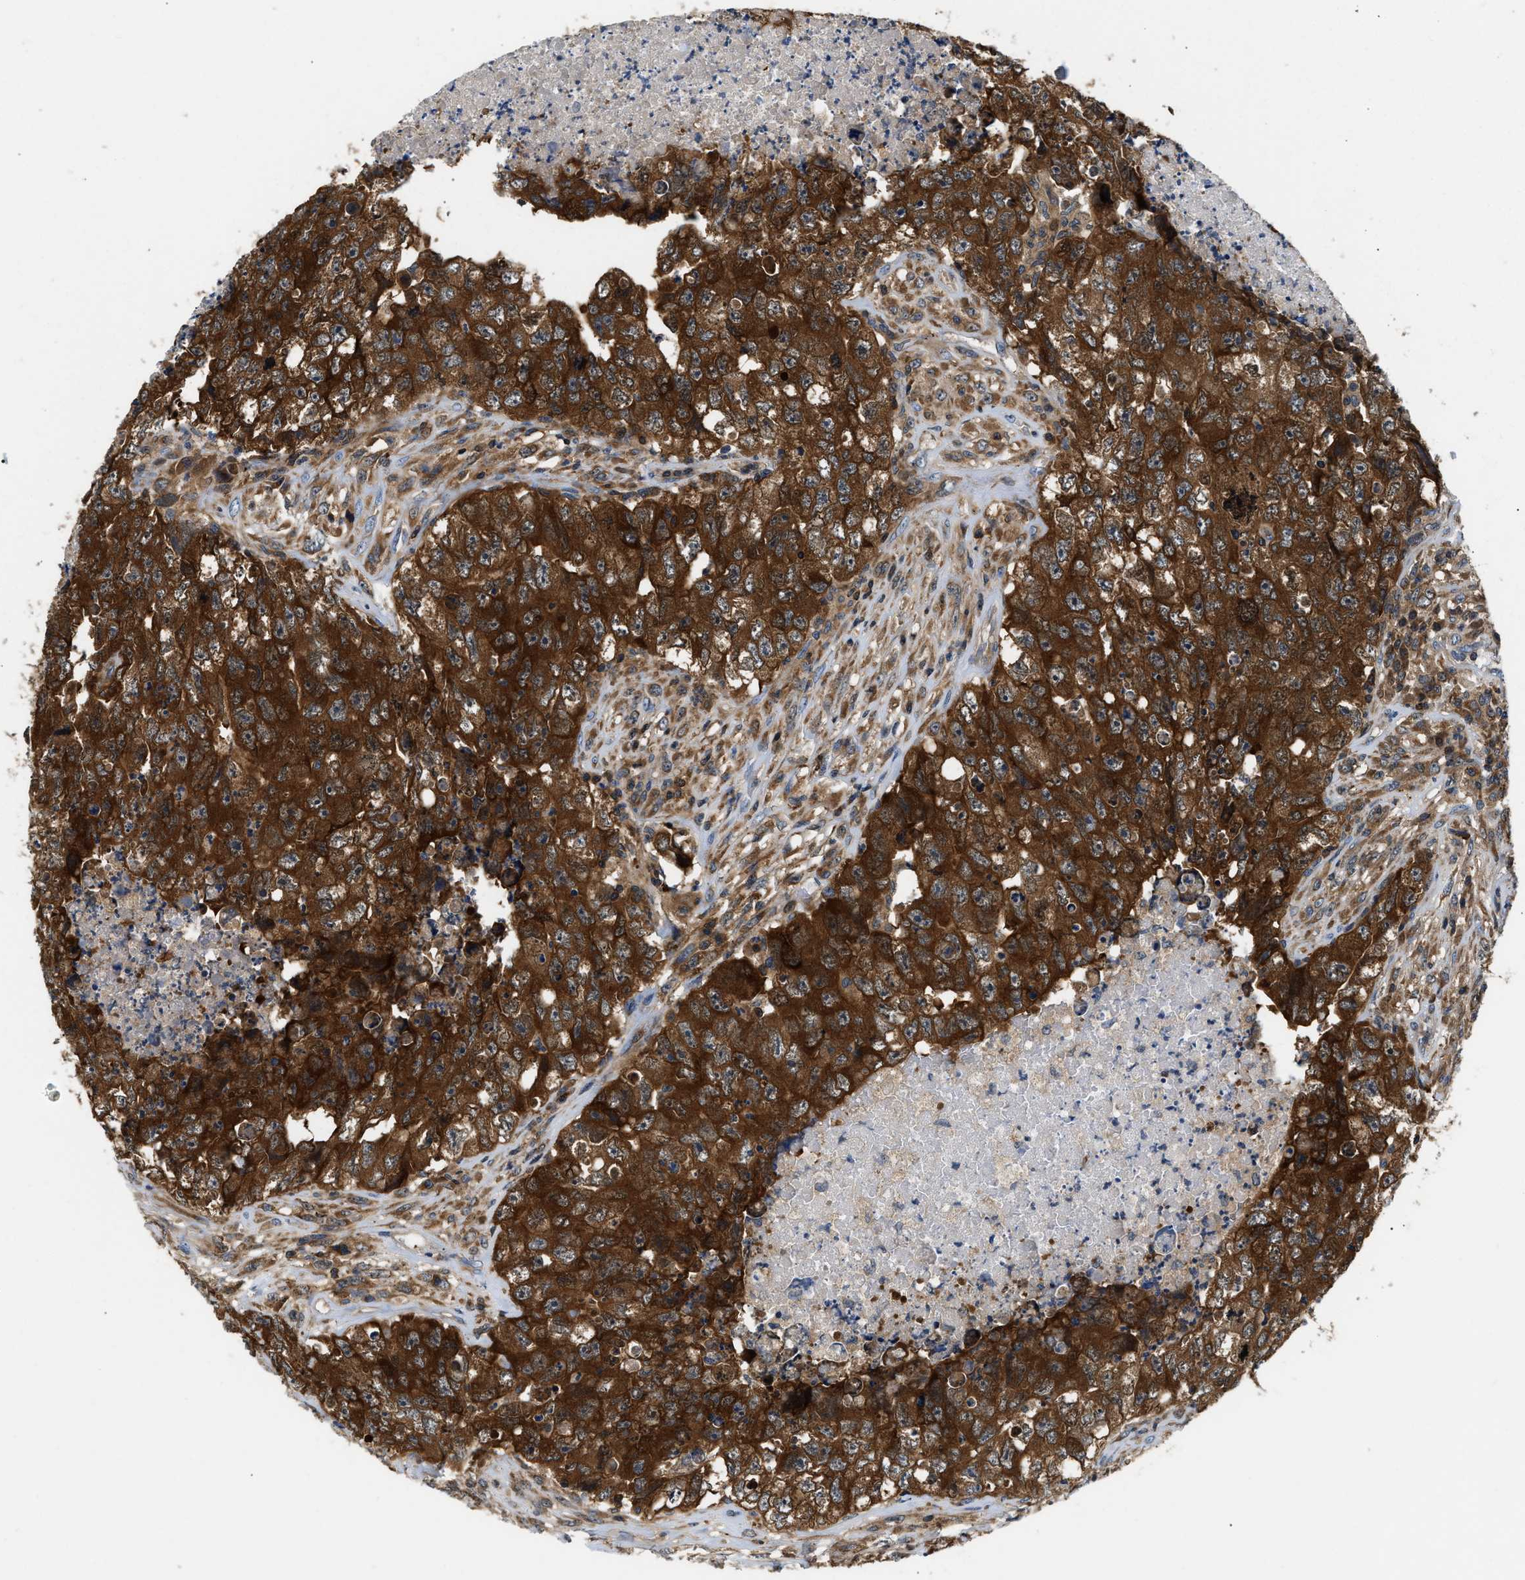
{"staining": {"intensity": "strong", "quantity": ">75%", "location": "cytoplasmic/membranous"}, "tissue": "testis cancer", "cell_type": "Tumor cells", "image_type": "cancer", "snomed": [{"axis": "morphology", "description": "Carcinoma, Embryonal, NOS"}, {"axis": "topography", "description": "Testis"}], "caption": "About >75% of tumor cells in human testis cancer reveal strong cytoplasmic/membranous protein positivity as visualized by brown immunohistochemical staining.", "gene": "CCM2", "patient": {"sex": "male", "age": 32}}